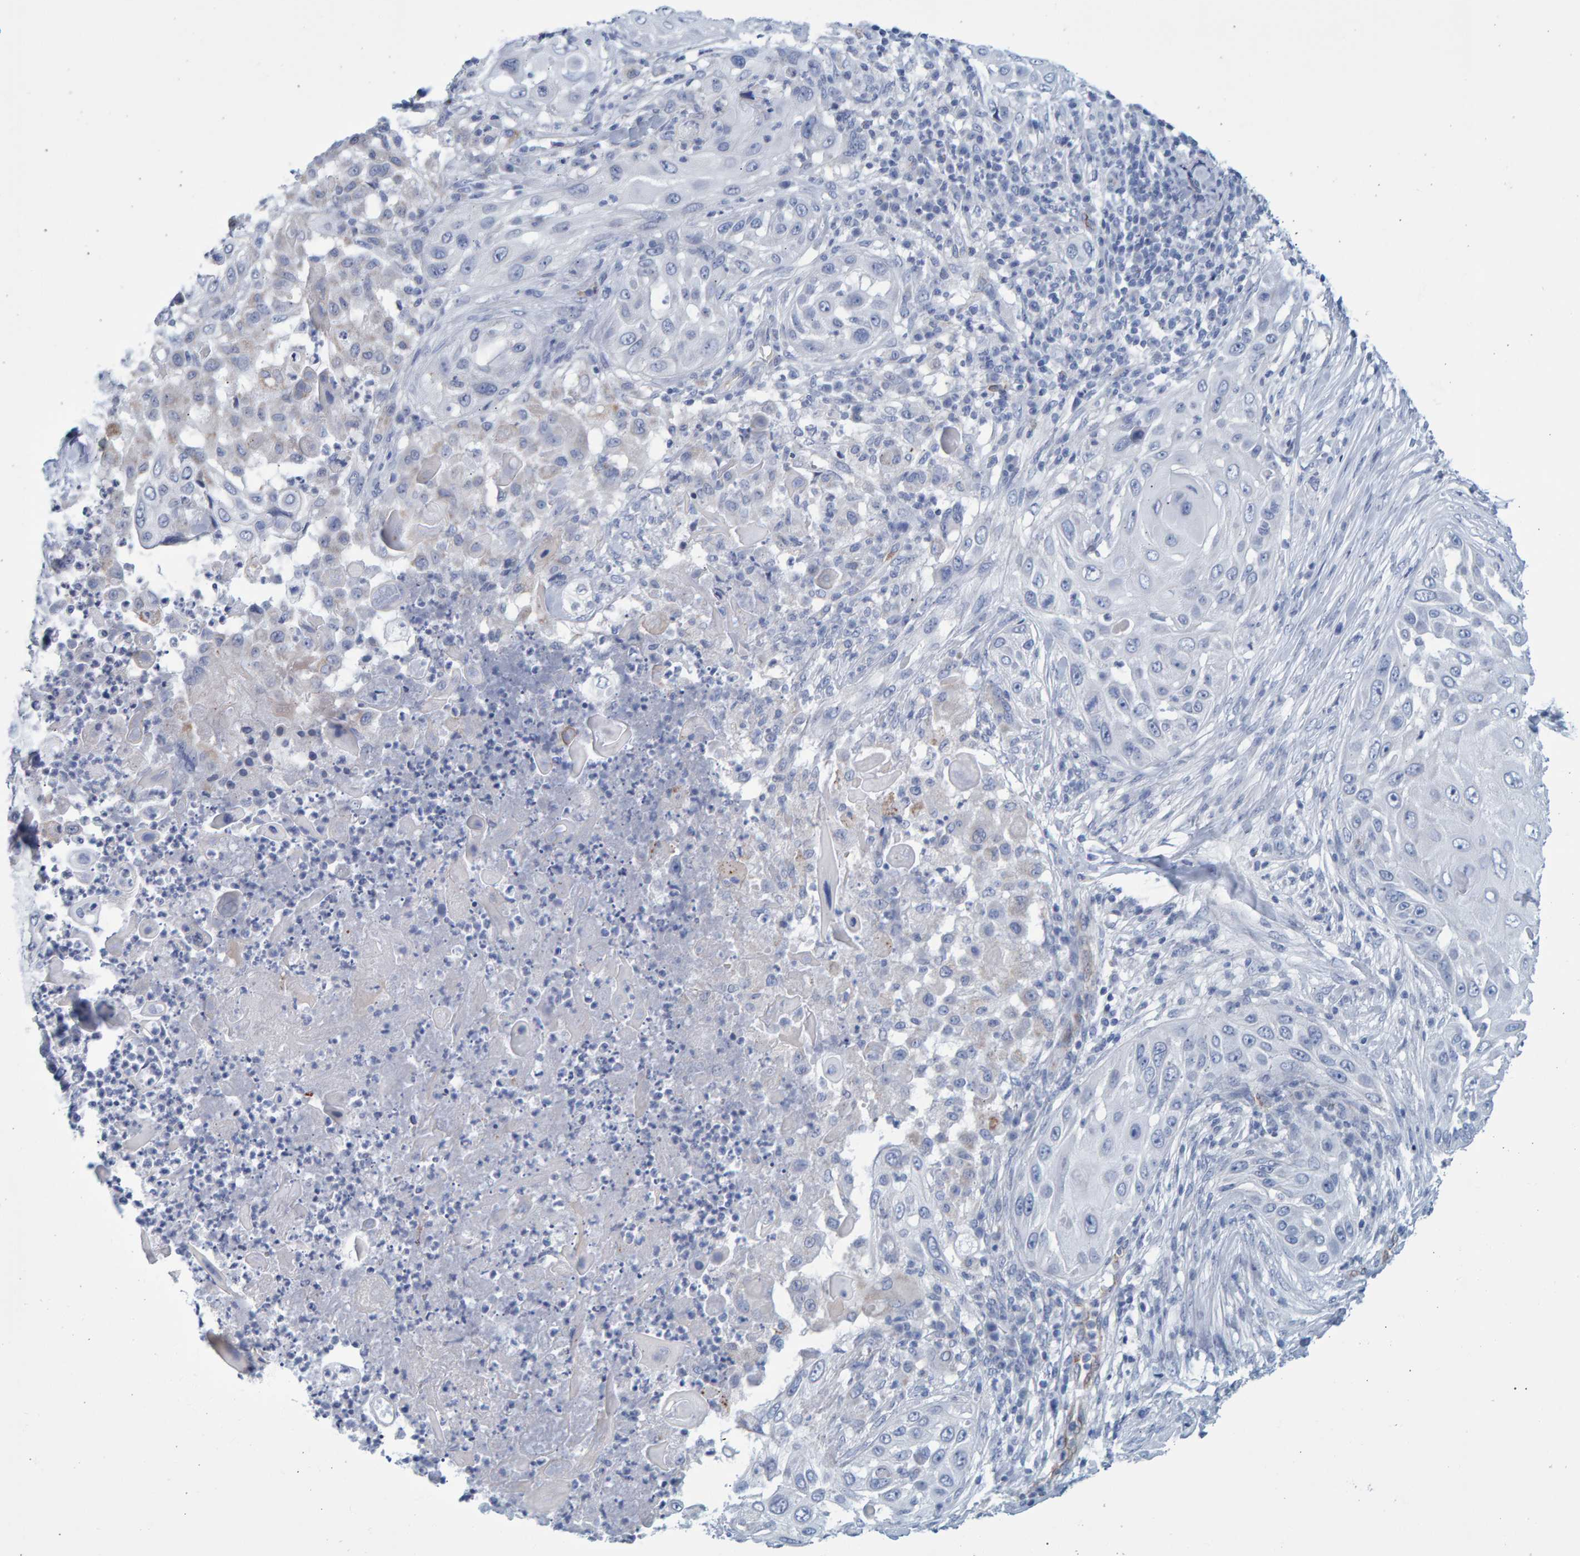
{"staining": {"intensity": "negative", "quantity": "none", "location": "none"}, "tissue": "skin cancer", "cell_type": "Tumor cells", "image_type": "cancer", "snomed": [{"axis": "morphology", "description": "Squamous cell carcinoma, NOS"}, {"axis": "topography", "description": "Skin"}], "caption": "Photomicrograph shows no protein staining in tumor cells of skin cancer tissue.", "gene": "SLC34A3", "patient": {"sex": "female", "age": 44}}